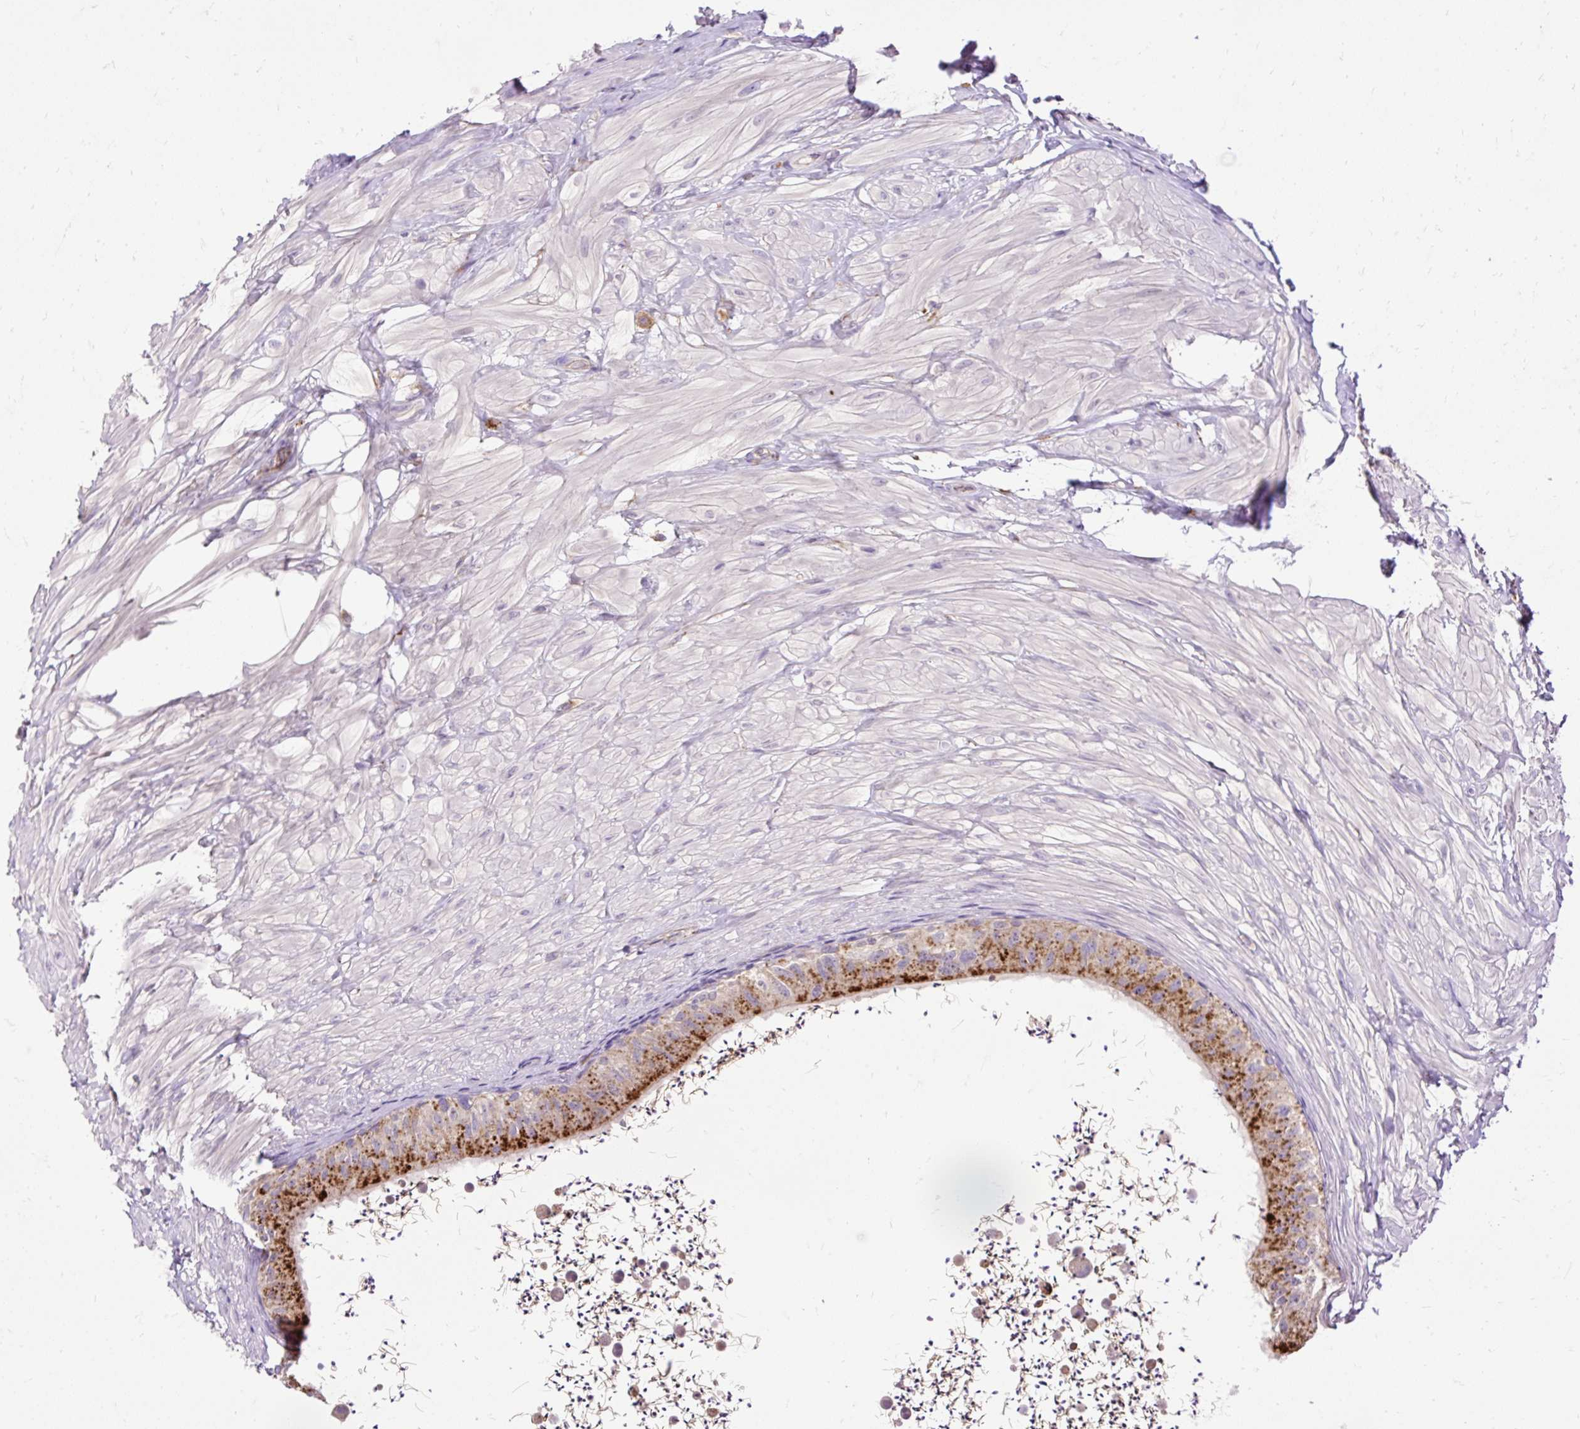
{"staining": {"intensity": "strong", "quantity": "25%-75%", "location": "cytoplasmic/membranous"}, "tissue": "epididymis", "cell_type": "Glandular cells", "image_type": "normal", "snomed": [{"axis": "morphology", "description": "Normal tissue, NOS"}, {"axis": "topography", "description": "Epididymis"}, {"axis": "topography", "description": "Peripheral nerve tissue"}], "caption": "Glandular cells reveal strong cytoplasmic/membranous staining in approximately 25%-75% of cells in normal epididymis.", "gene": "HEXB", "patient": {"sex": "male", "age": 32}}